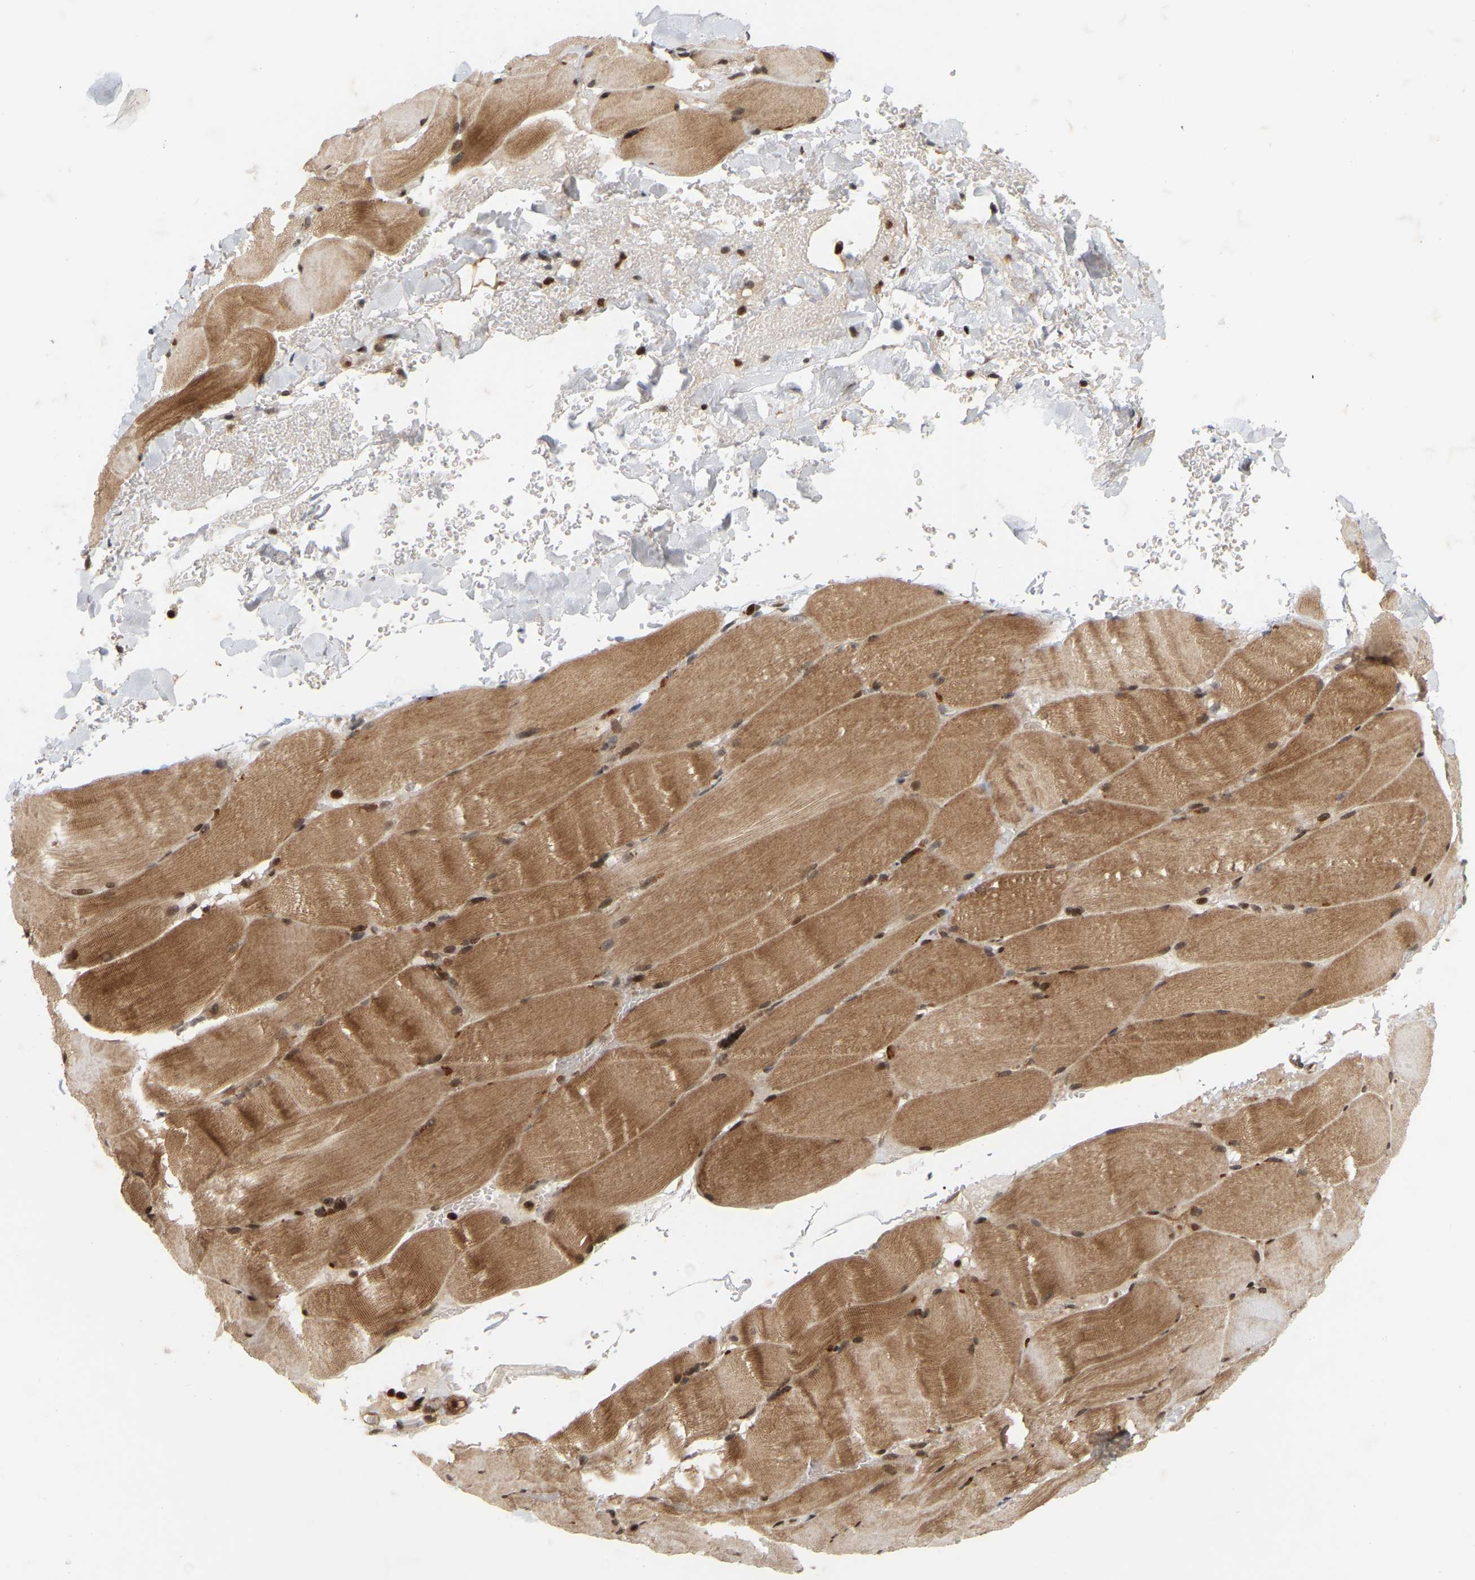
{"staining": {"intensity": "moderate", "quantity": ">75%", "location": "cytoplasmic/membranous"}, "tissue": "skeletal muscle", "cell_type": "Myocytes", "image_type": "normal", "snomed": [{"axis": "morphology", "description": "Normal tissue, NOS"}, {"axis": "topography", "description": "Skin"}, {"axis": "topography", "description": "Skeletal muscle"}], "caption": "A brown stain shows moderate cytoplasmic/membranous expression of a protein in myocytes of normal skeletal muscle. The staining was performed using DAB, with brown indicating positive protein expression. Nuclei are stained blue with hematoxylin.", "gene": "NFE2L2", "patient": {"sex": "male", "age": 83}}